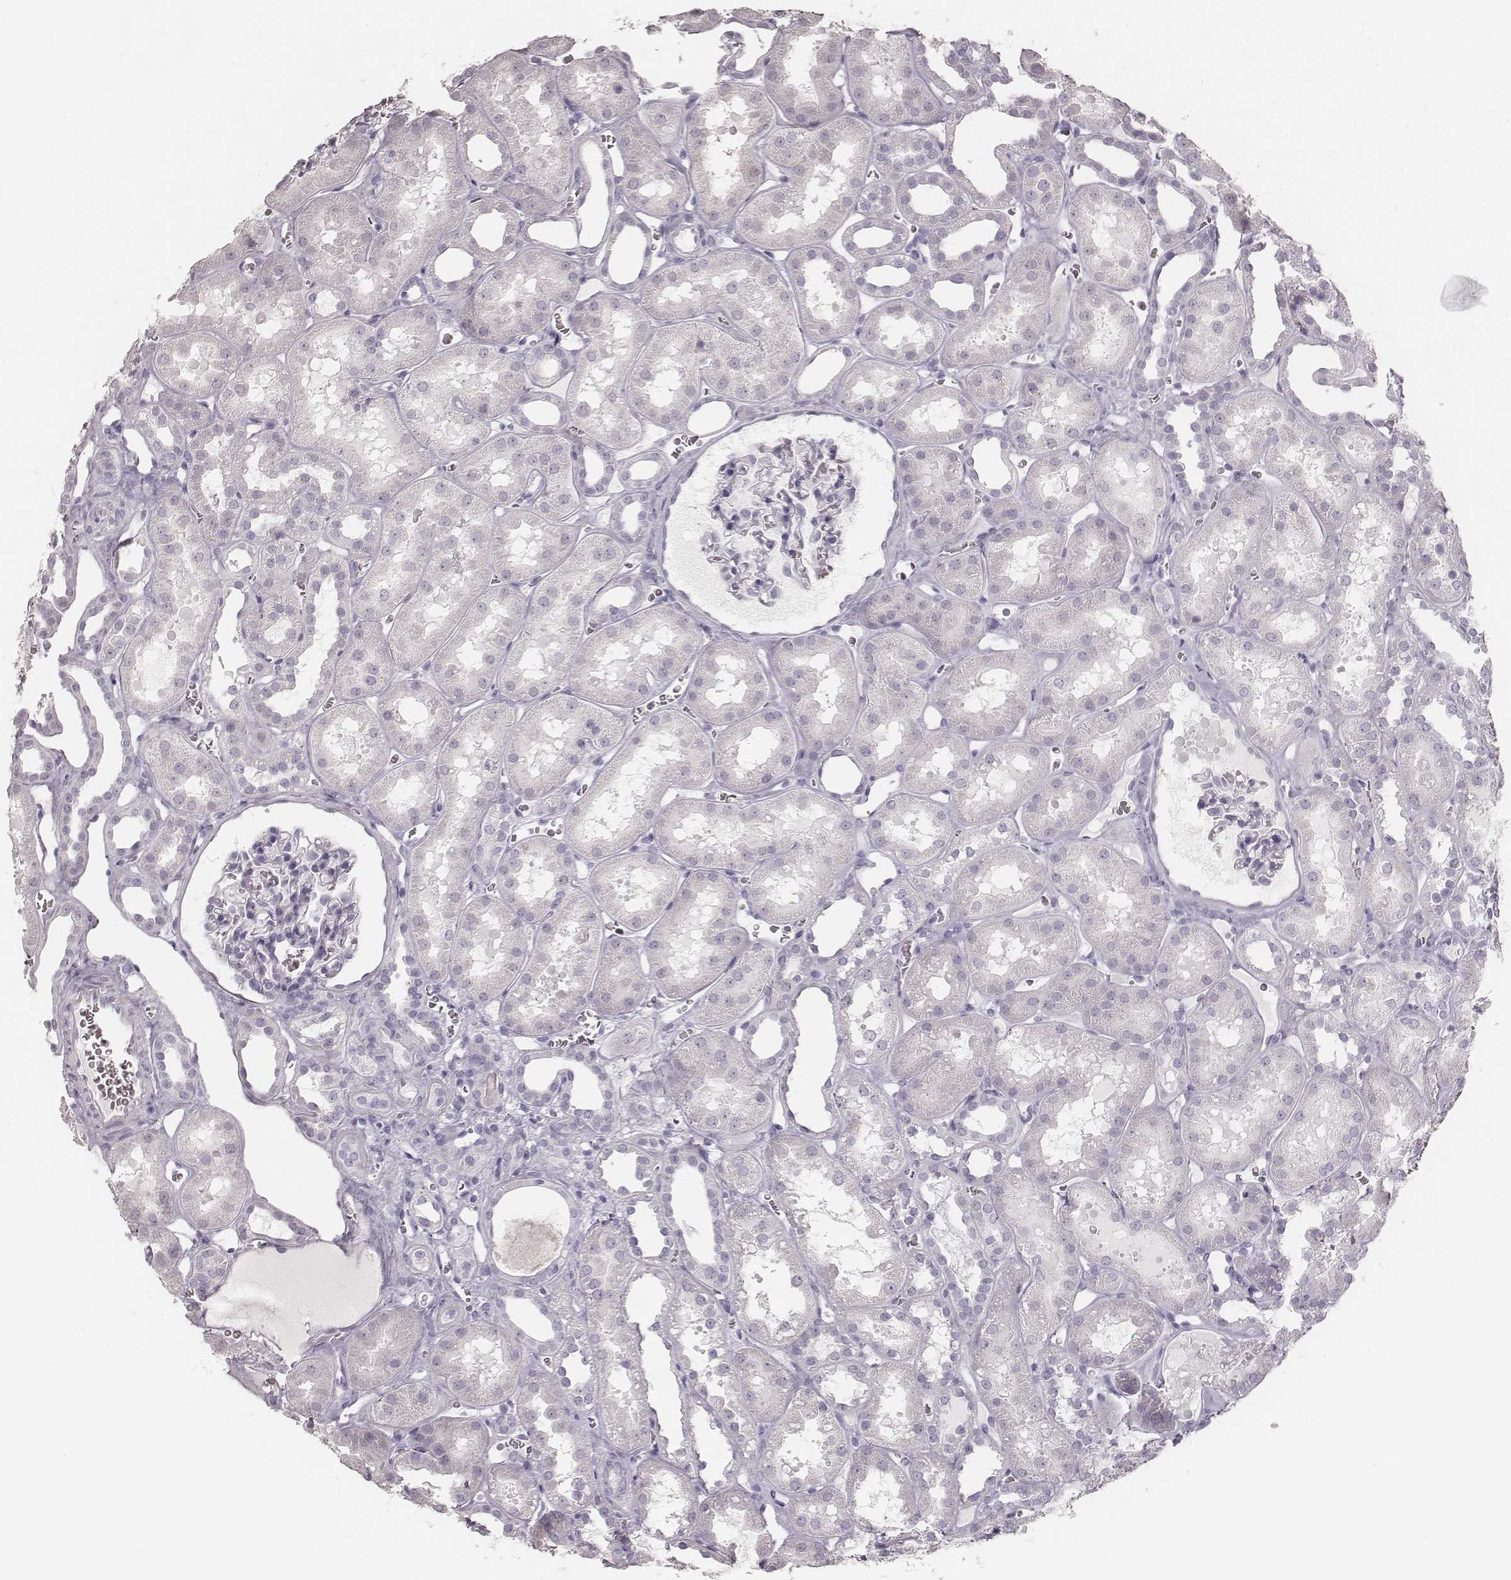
{"staining": {"intensity": "negative", "quantity": "none", "location": "none"}, "tissue": "kidney", "cell_type": "Cells in glomeruli", "image_type": "normal", "snomed": [{"axis": "morphology", "description": "Normal tissue, NOS"}, {"axis": "topography", "description": "Kidney"}], "caption": "Kidney stained for a protein using IHC demonstrates no positivity cells in glomeruli.", "gene": "KRT34", "patient": {"sex": "female", "age": 41}}